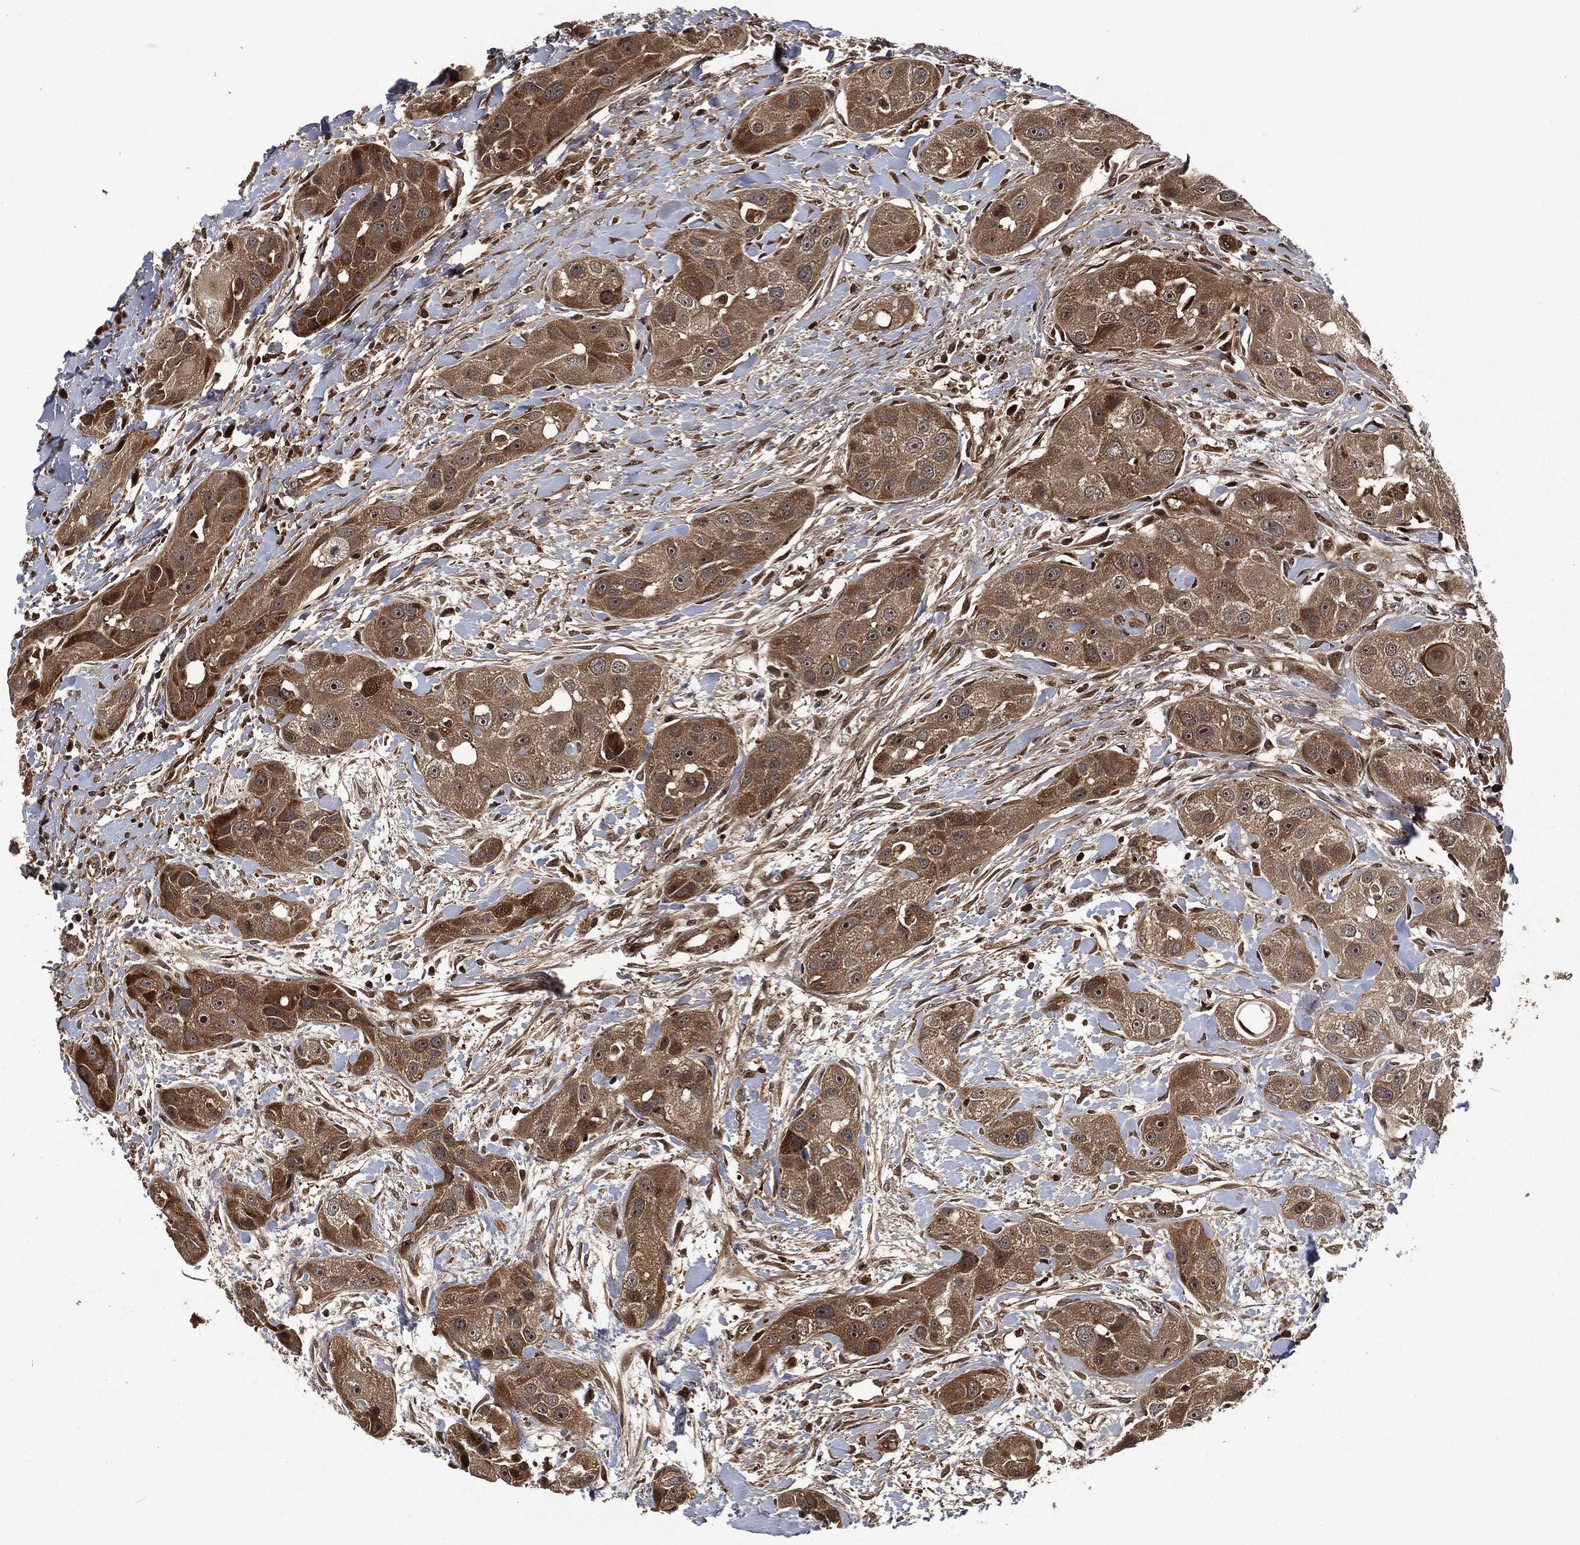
{"staining": {"intensity": "weak", "quantity": ">75%", "location": "cytoplasmic/membranous"}, "tissue": "head and neck cancer", "cell_type": "Tumor cells", "image_type": "cancer", "snomed": [{"axis": "morphology", "description": "Normal tissue, NOS"}, {"axis": "morphology", "description": "Squamous cell carcinoma, NOS"}, {"axis": "topography", "description": "Skeletal muscle"}, {"axis": "topography", "description": "Head-Neck"}], "caption": "The immunohistochemical stain labels weak cytoplasmic/membranous staining in tumor cells of head and neck squamous cell carcinoma tissue. The staining was performed using DAB (3,3'-diaminobenzidine) to visualize the protein expression in brown, while the nuclei were stained in blue with hematoxylin (Magnification: 20x).", "gene": "CMPK2", "patient": {"sex": "male", "age": 51}}